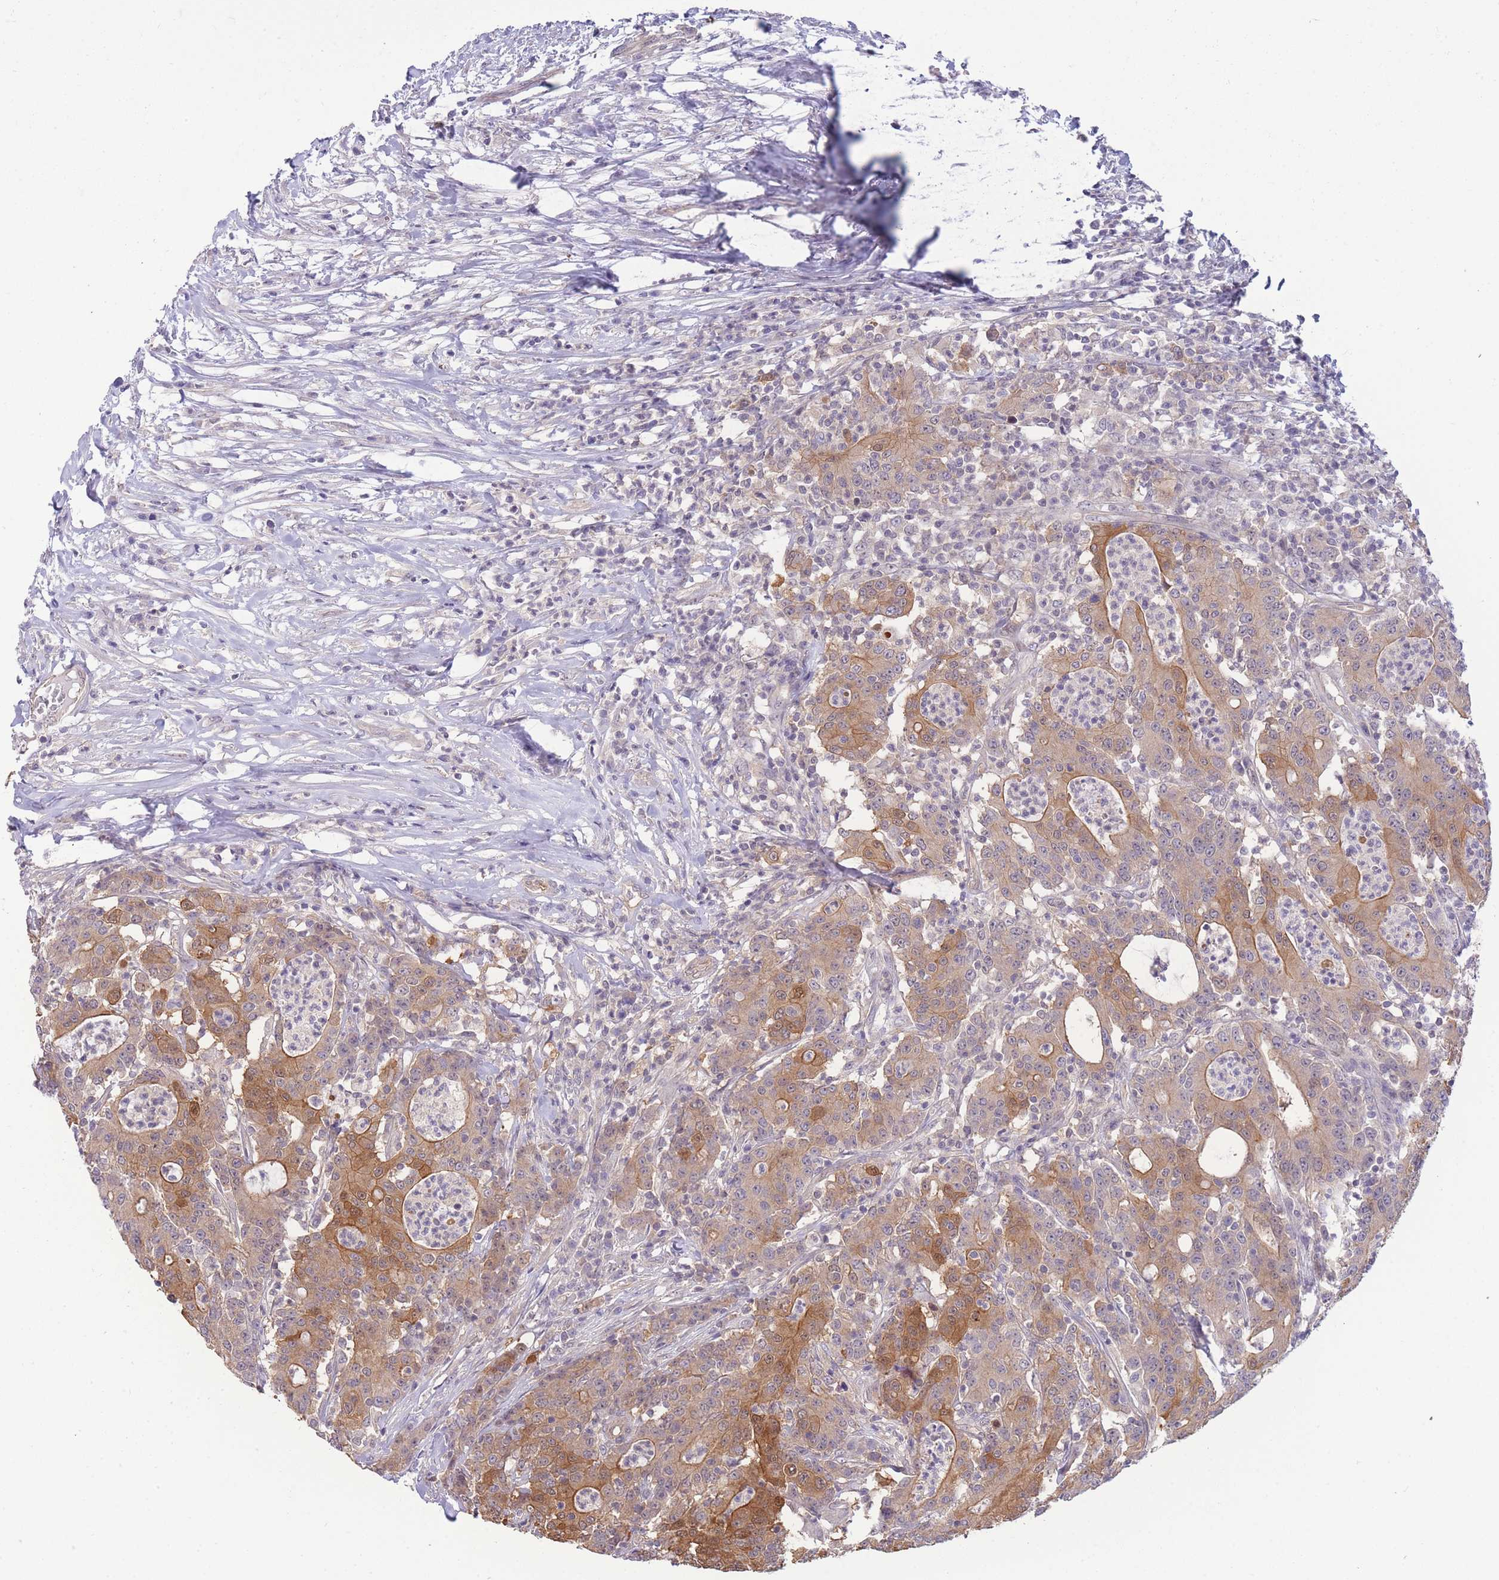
{"staining": {"intensity": "moderate", "quantity": ">75%", "location": "cytoplasmic/membranous"}, "tissue": "colorectal cancer", "cell_type": "Tumor cells", "image_type": "cancer", "snomed": [{"axis": "morphology", "description": "Adenocarcinoma, NOS"}, {"axis": "topography", "description": "Colon"}], "caption": "Colorectal adenocarcinoma stained with a protein marker exhibits moderate staining in tumor cells.", "gene": "SMC6", "patient": {"sex": "male", "age": 83}}